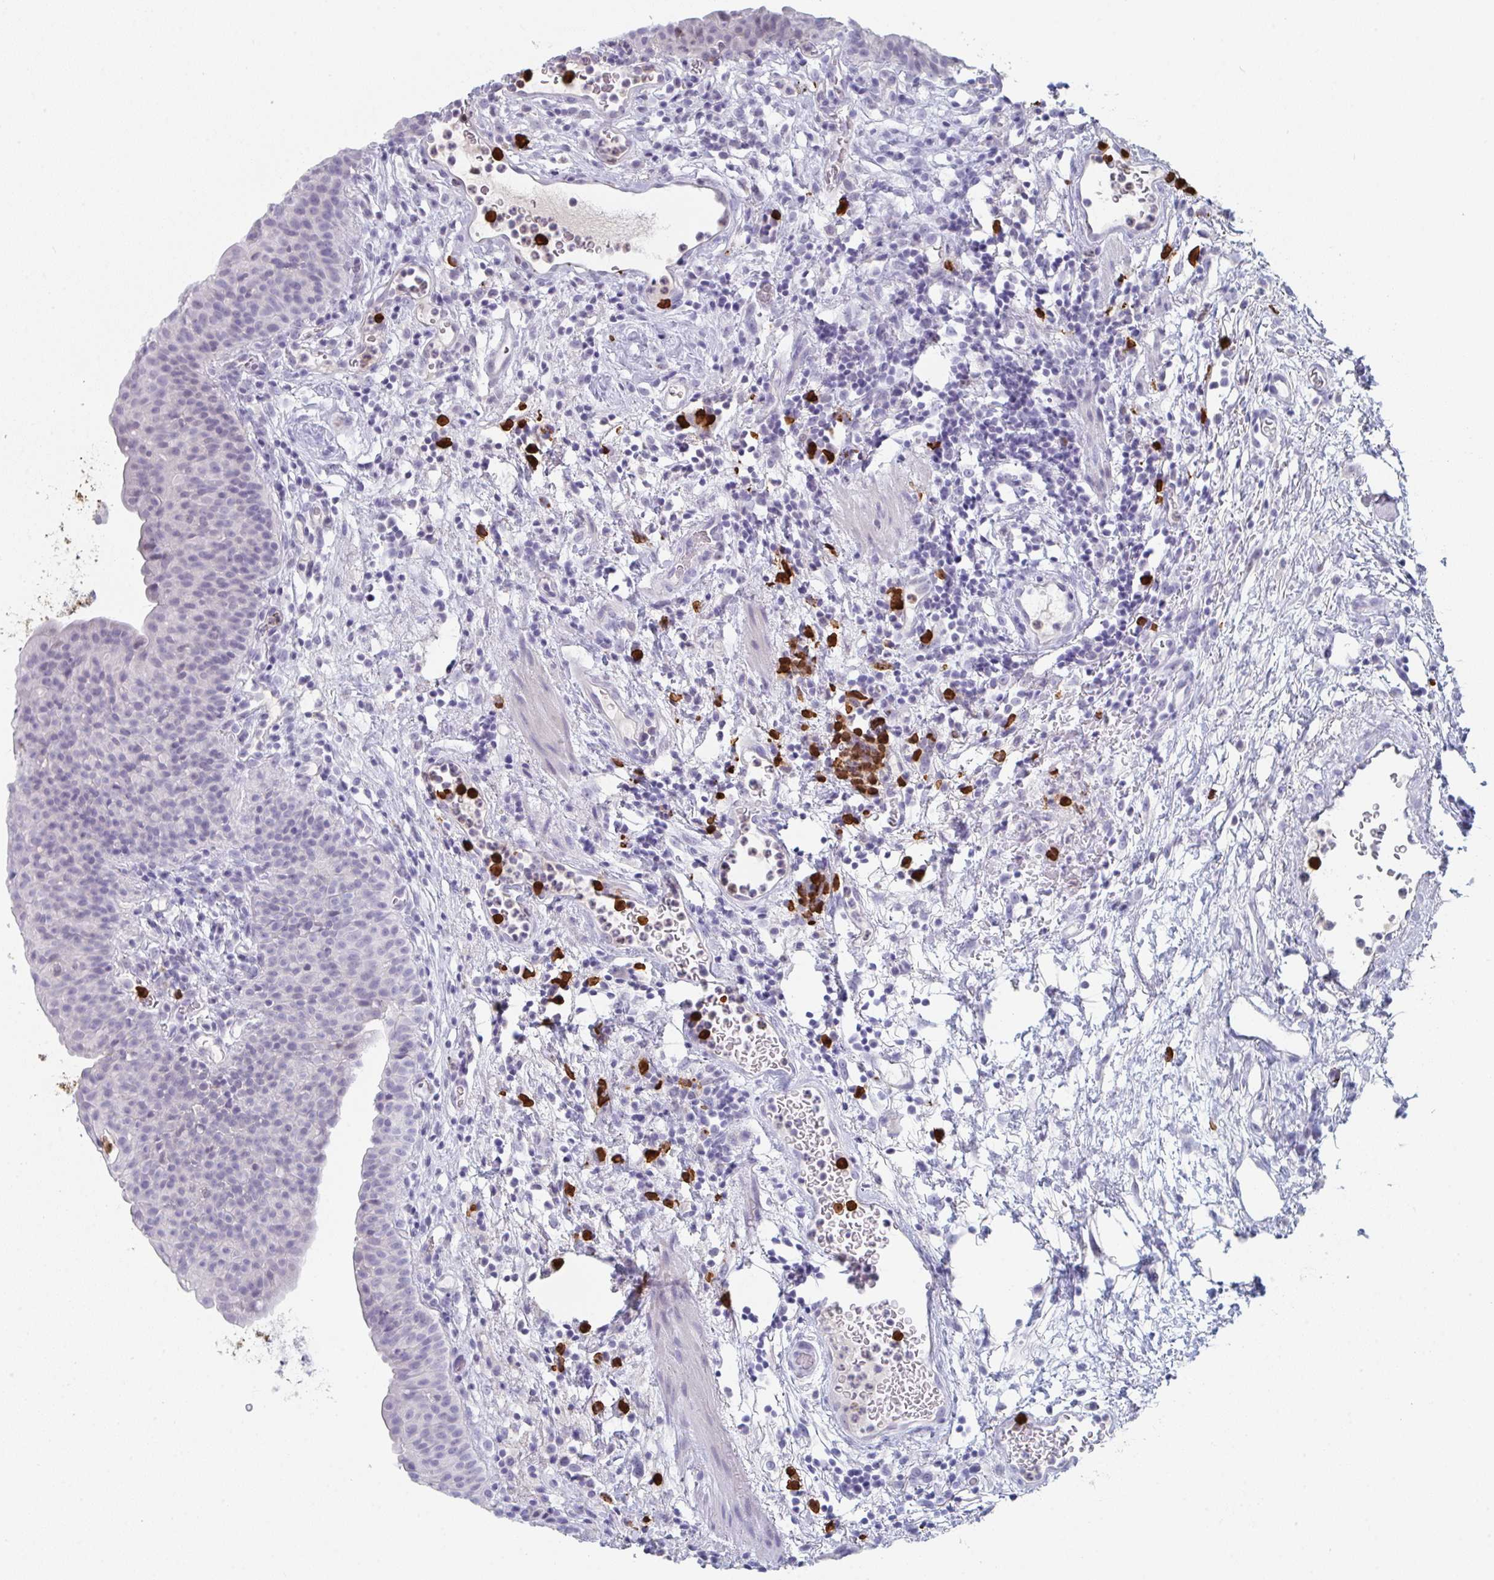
{"staining": {"intensity": "weak", "quantity": "<25%", "location": "nuclear"}, "tissue": "urinary bladder", "cell_type": "Urothelial cells", "image_type": "normal", "snomed": [{"axis": "morphology", "description": "Normal tissue, NOS"}, {"axis": "morphology", "description": "Inflammation, NOS"}, {"axis": "topography", "description": "Urinary bladder"}], "caption": "Immunohistochemistry of benign urinary bladder exhibits no positivity in urothelial cells.", "gene": "RUBCN", "patient": {"sex": "male", "age": 57}}